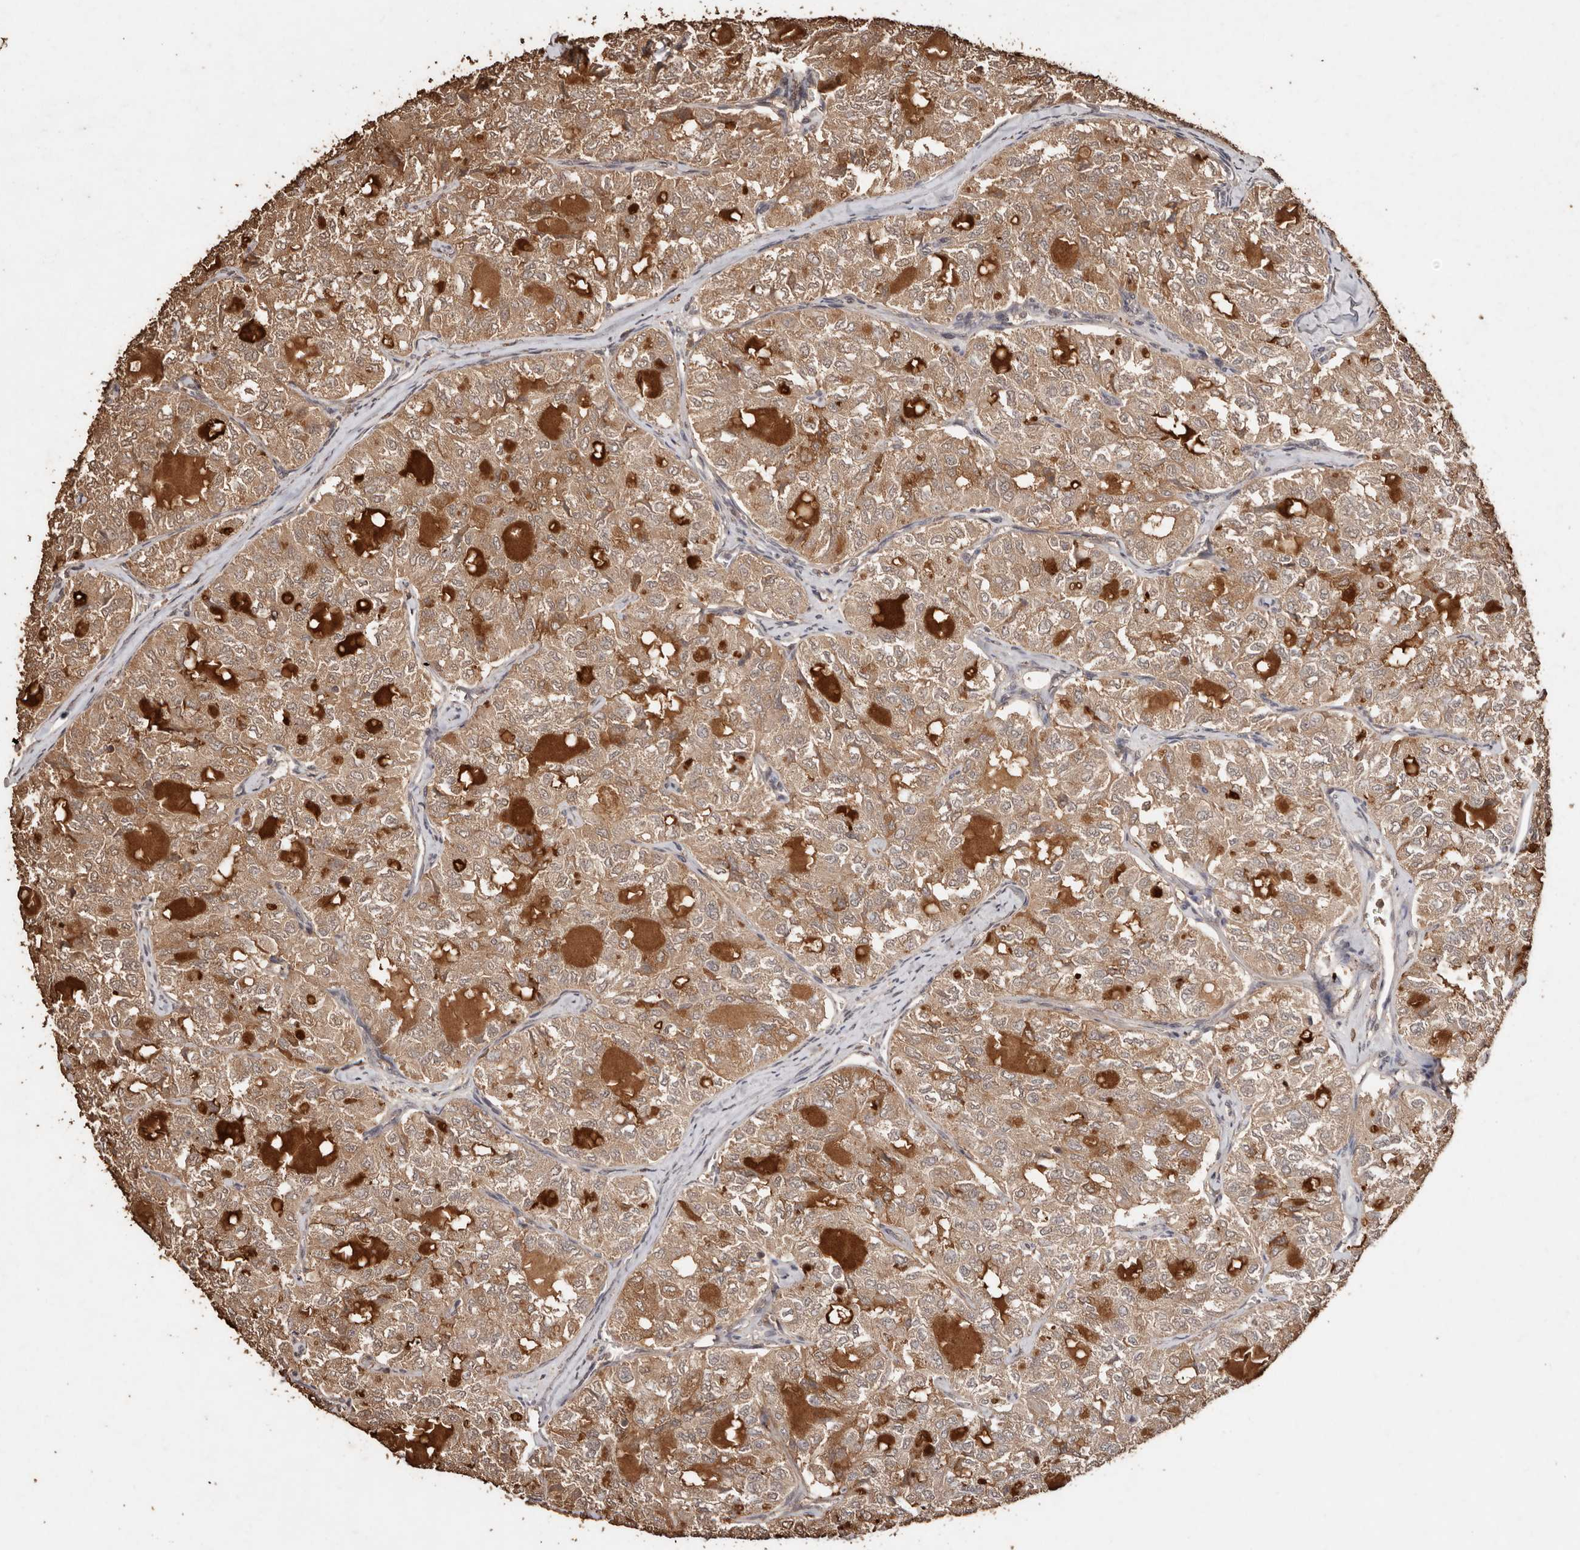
{"staining": {"intensity": "moderate", "quantity": ">75%", "location": "cytoplasmic/membranous"}, "tissue": "thyroid cancer", "cell_type": "Tumor cells", "image_type": "cancer", "snomed": [{"axis": "morphology", "description": "Follicular adenoma carcinoma, NOS"}, {"axis": "topography", "description": "Thyroid gland"}], "caption": "Immunohistochemical staining of follicular adenoma carcinoma (thyroid) exhibits medium levels of moderate cytoplasmic/membranous protein expression in about >75% of tumor cells.", "gene": "PKDCC", "patient": {"sex": "male", "age": 75}}